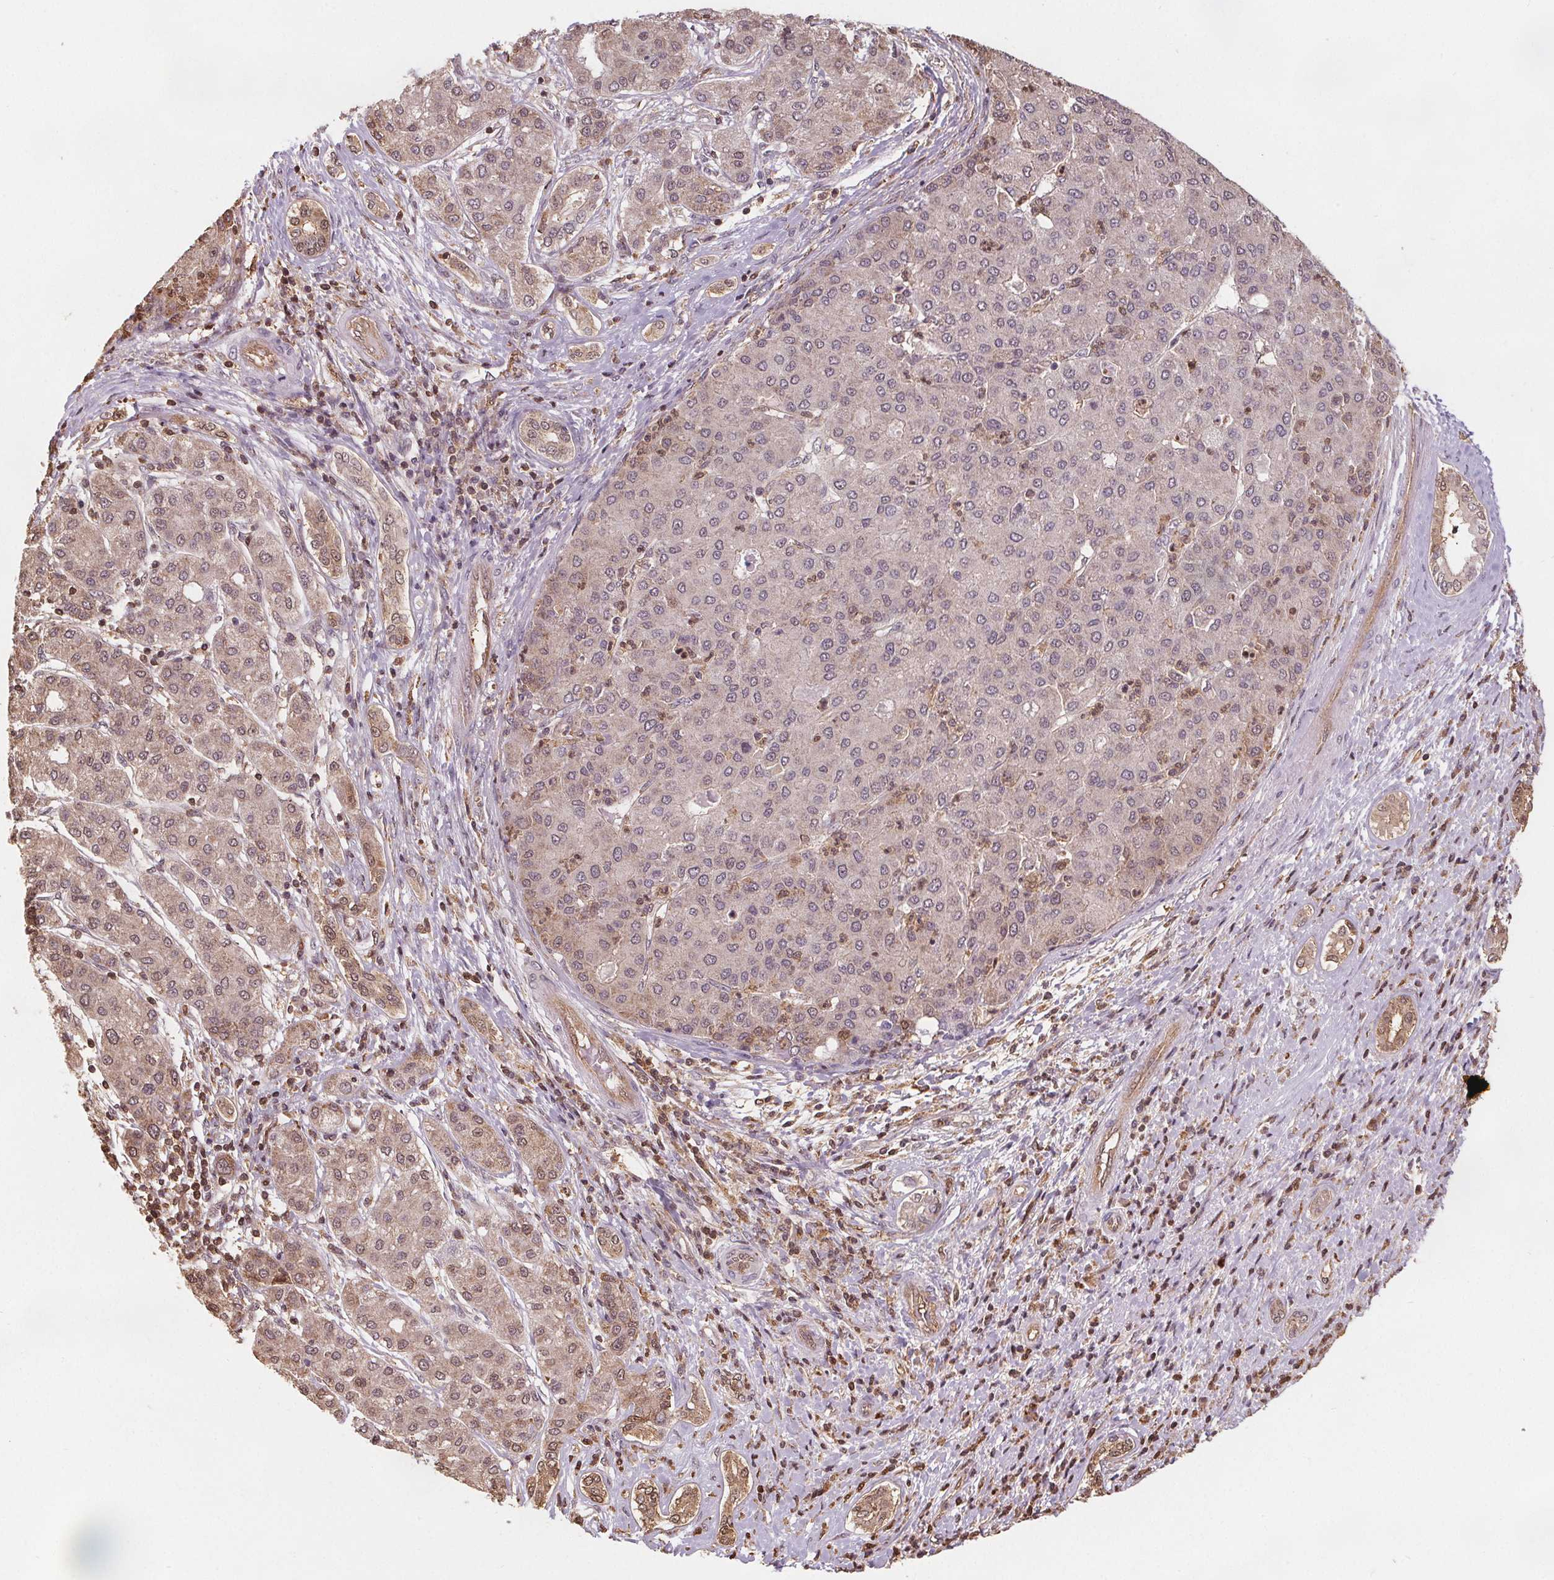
{"staining": {"intensity": "moderate", "quantity": "<25%", "location": "nuclear"}, "tissue": "liver cancer", "cell_type": "Tumor cells", "image_type": "cancer", "snomed": [{"axis": "morphology", "description": "Carcinoma, Hepatocellular, NOS"}, {"axis": "topography", "description": "Liver"}], "caption": "Human liver cancer stained for a protein (brown) displays moderate nuclear positive positivity in approximately <25% of tumor cells.", "gene": "ENO1", "patient": {"sex": "male", "age": 65}}